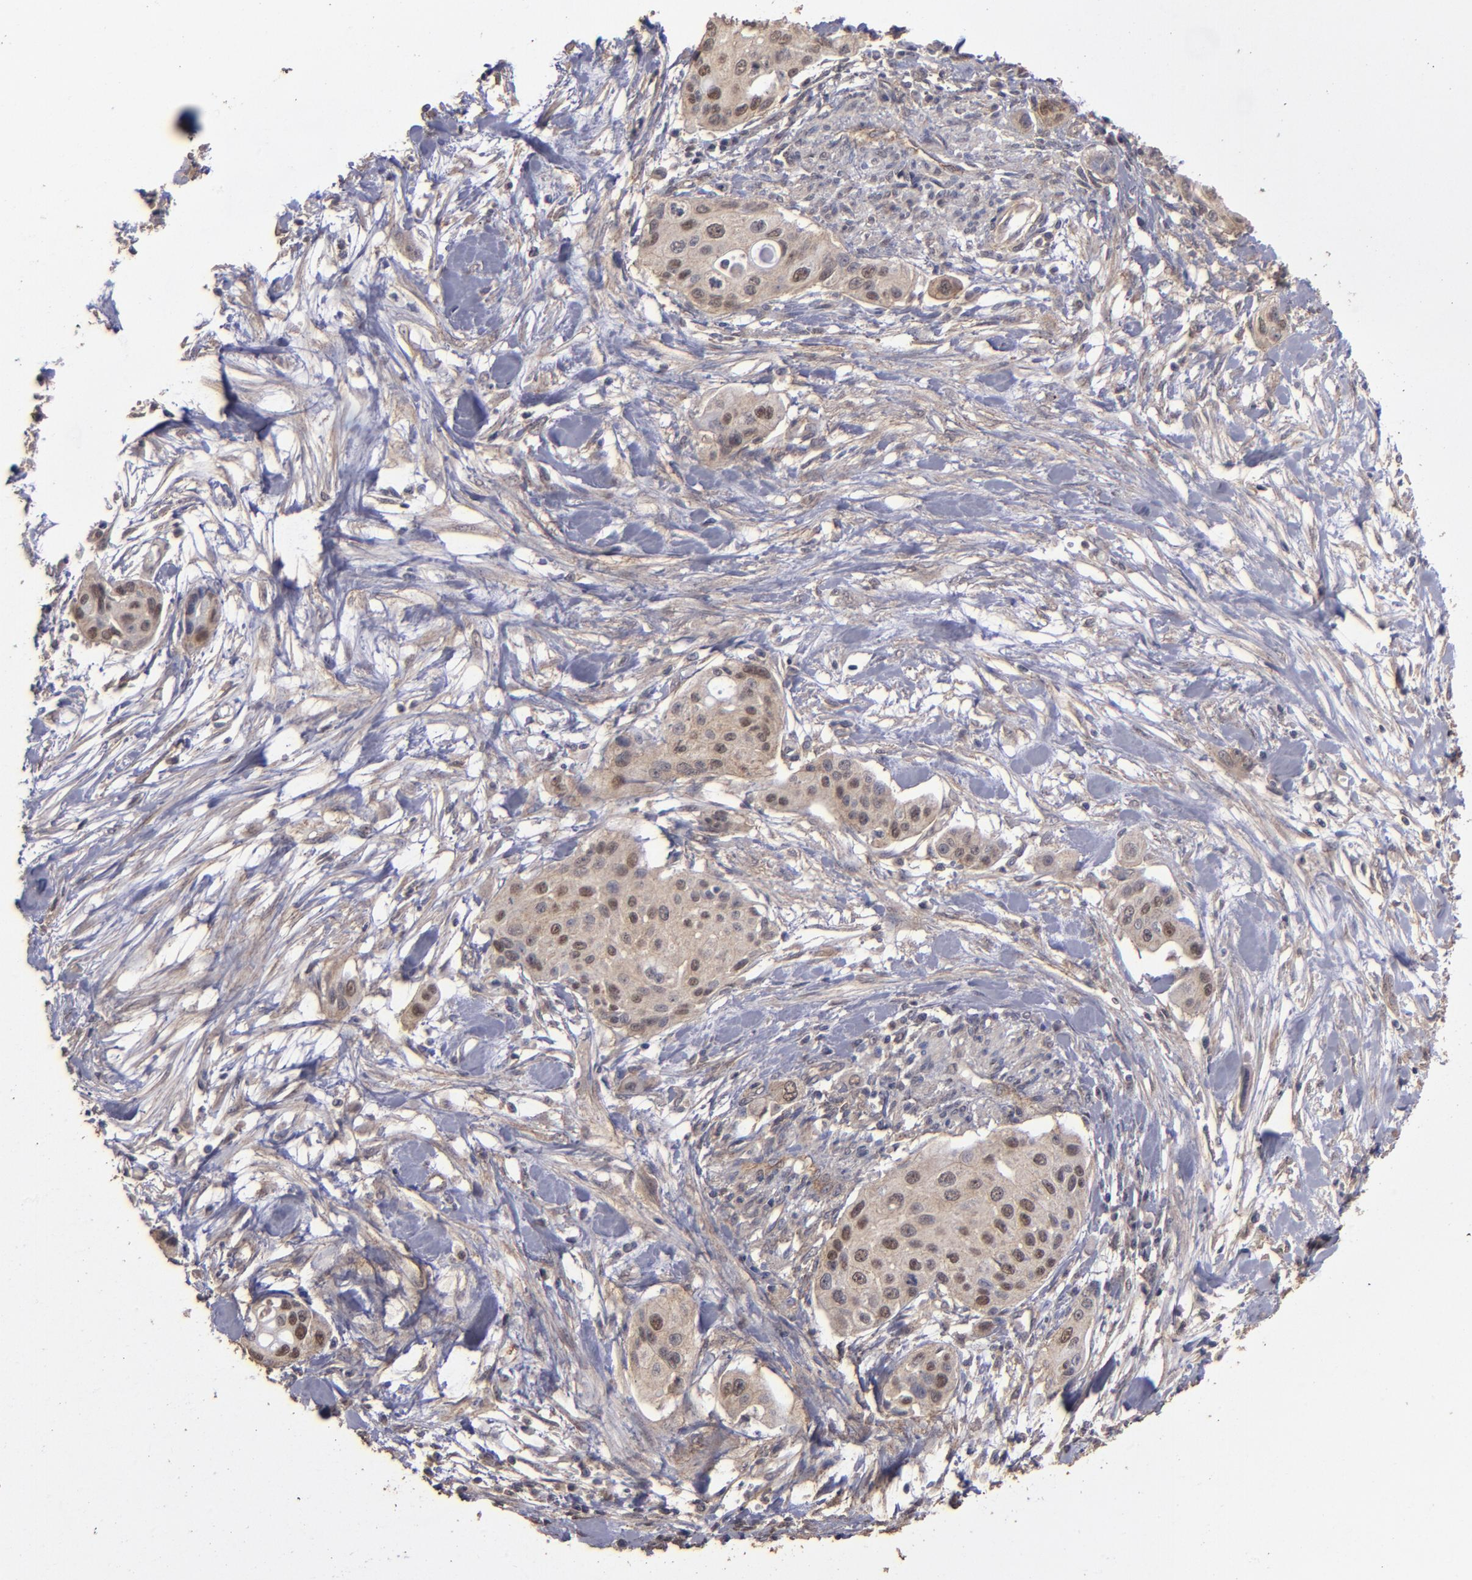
{"staining": {"intensity": "moderate", "quantity": "25%-75%", "location": "cytoplasmic/membranous,nuclear"}, "tissue": "pancreatic cancer", "cell_type": "Tumor cells", "image_type": "cancer", "snomed": [{"axis": "morphology", "description": "Adenocarcinoma, NOS"}, {"axis": "topography", "description": "Pancreas"}], "caption": "Protein staining demonstrates moderate cytoplasmic/membranous and nuclear positivity in about 25%-75% of tumor cells in pancreatic cancer (adenocarcinoma).", "gene": "FAT1", "patient": {"sex": "female", "age": 60}}